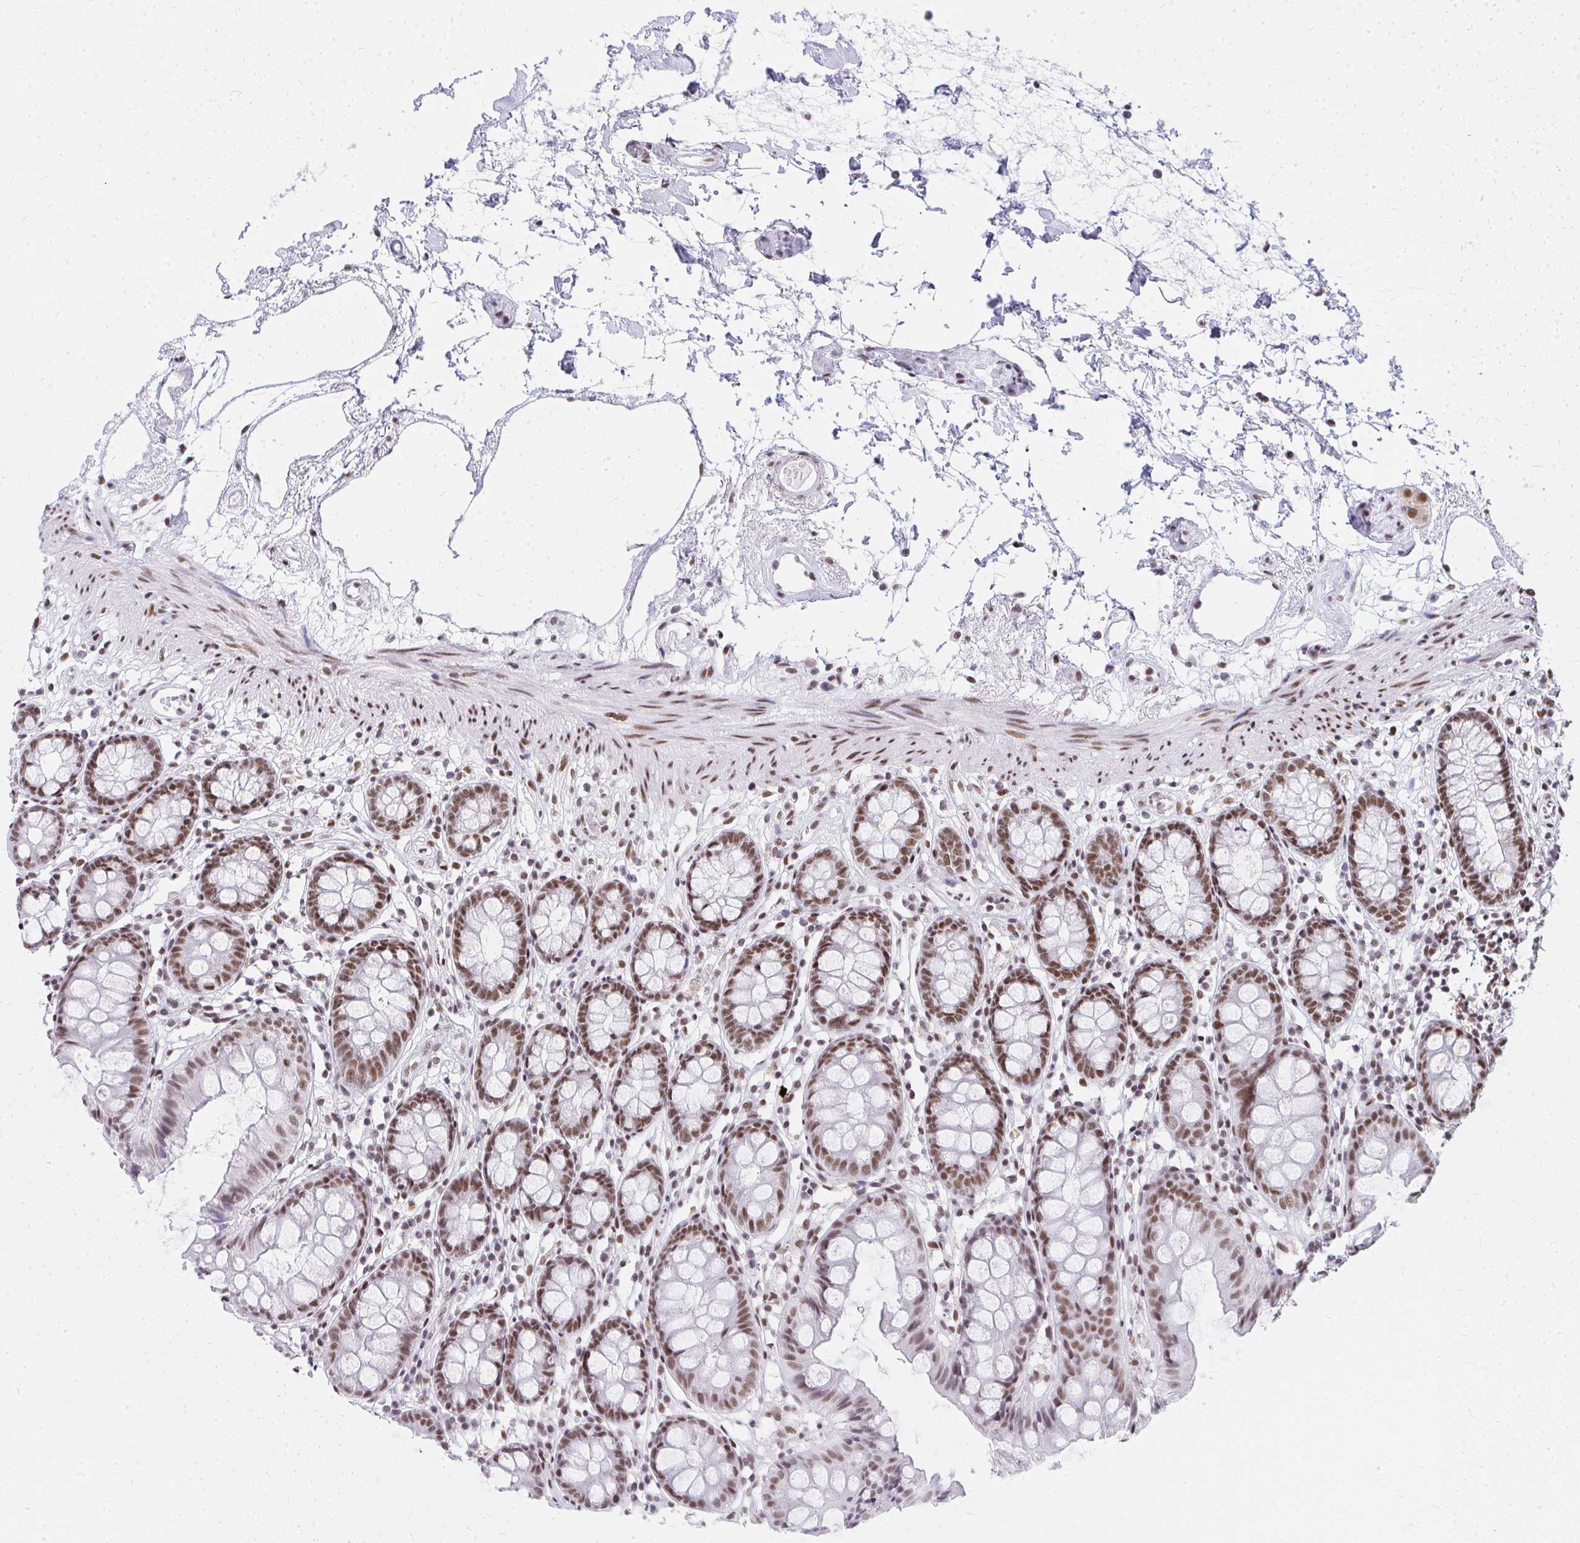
{"staining": {"intensity": "moderate", "quantity": ">75%", "location": "nuclear"}, "tissue": "colon", "cell_type": "Endothelial cells", "image_type": "normal", "snomed": [{"axis": "morphology", "description": "Normal tissue, NOS"}, {"axis": "topography", "description": "Colon"}], "caption": "Endothelial cells reveal medium levels of moderate nuclear staining in approximately >75% of cells in unremarkable human colon. (Stains: DAB (3,3'-diaminobenzidine) in brown, nuclei in blue, Microscopy: brightfield microscopy at high magnification).", "gene": "CREBBP", "patient": {"sex": "female", "age": 84}}